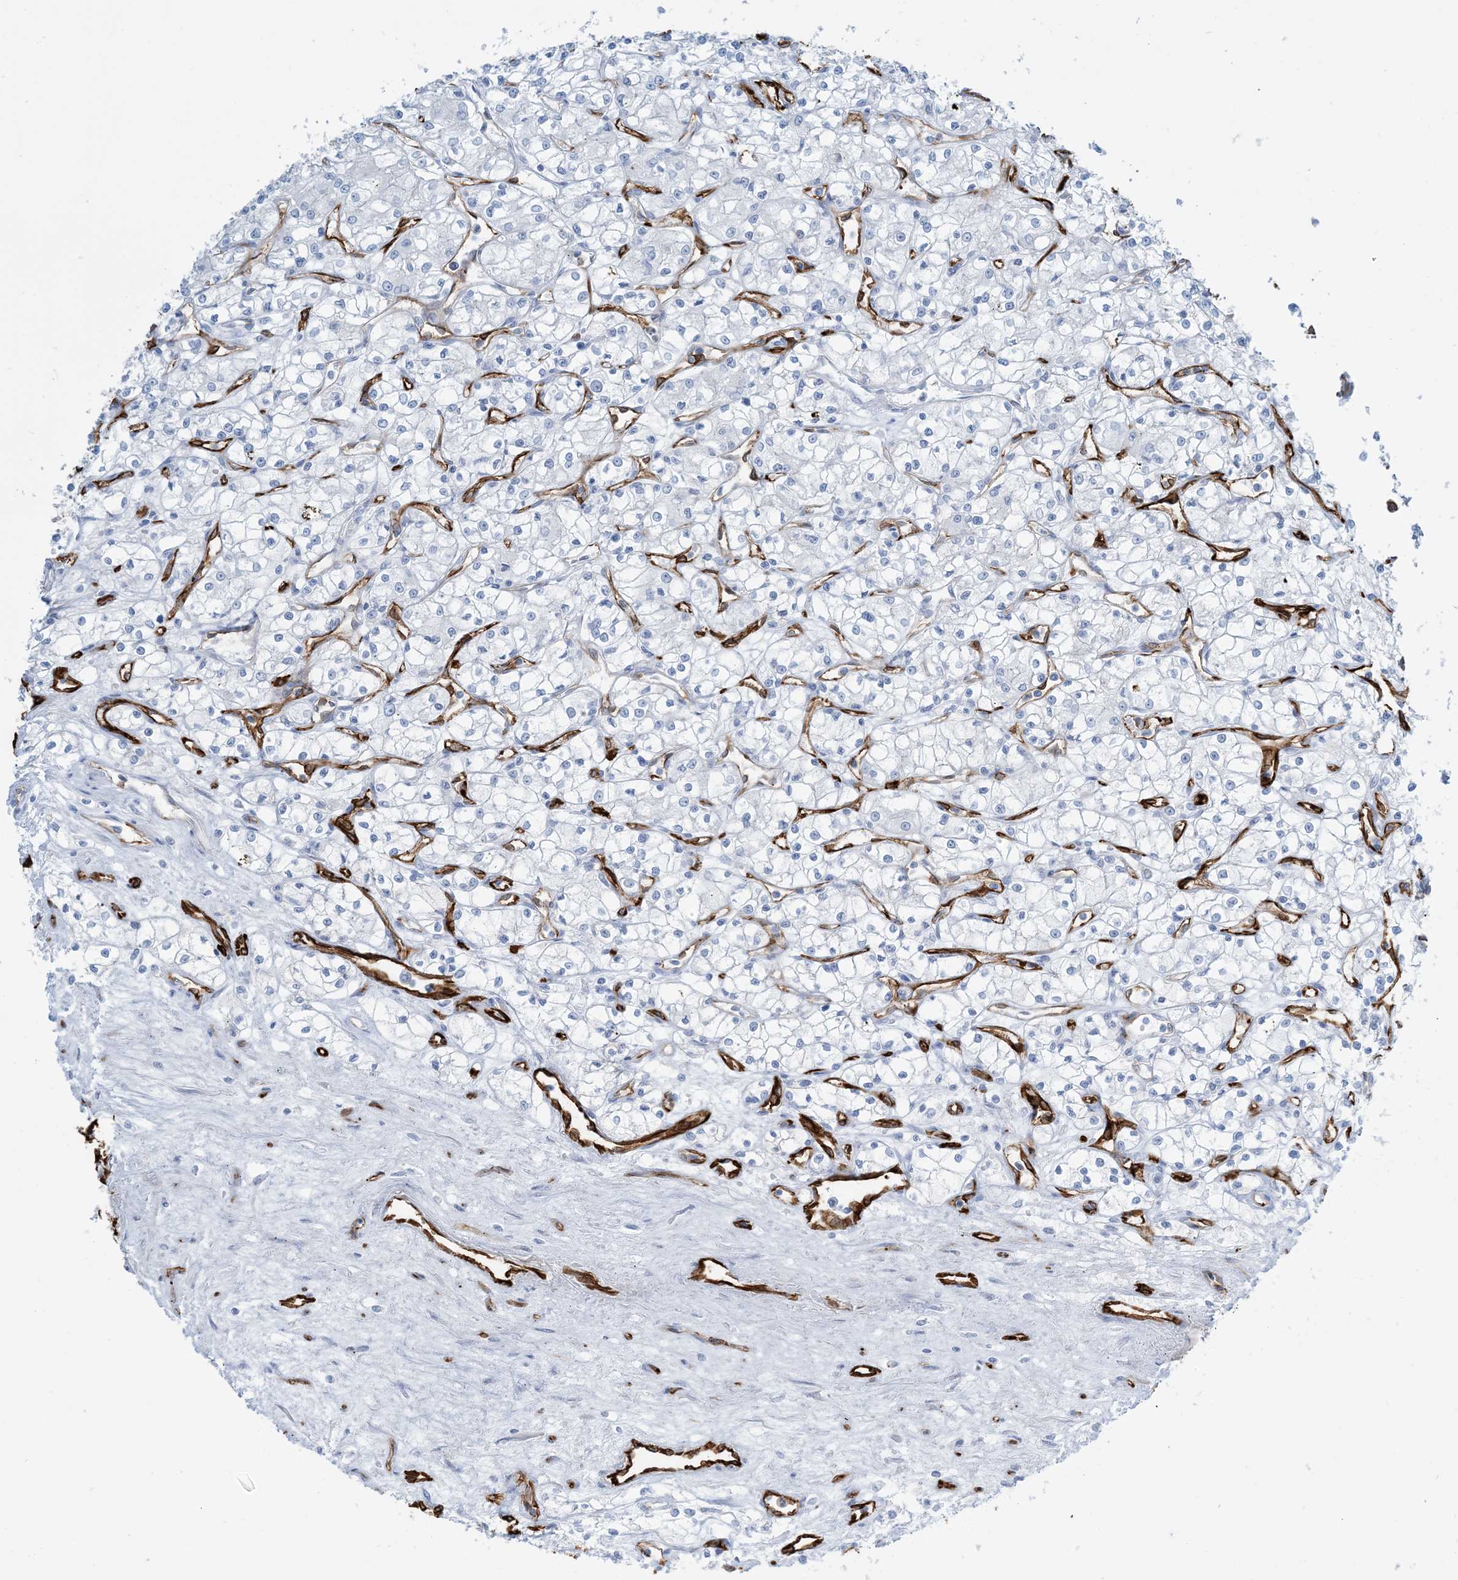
{"staining": {"intensity": "negative", "quantity": "none", "location": "none"}, "tissue": "renal cancer", "cell_type": "Tumor cells", "image_type": "cancer", "snomed": [{"axis": "morphology", "description": "Adenocarcinoma, NOS"}, {"axis": "topography", "description": "Kidney"}], "caption": "Tumor cells are negative for brown protein staining in renal cancer.", "gene": "EPS8L3", "patient": {"sex": "male", "age": 59}}